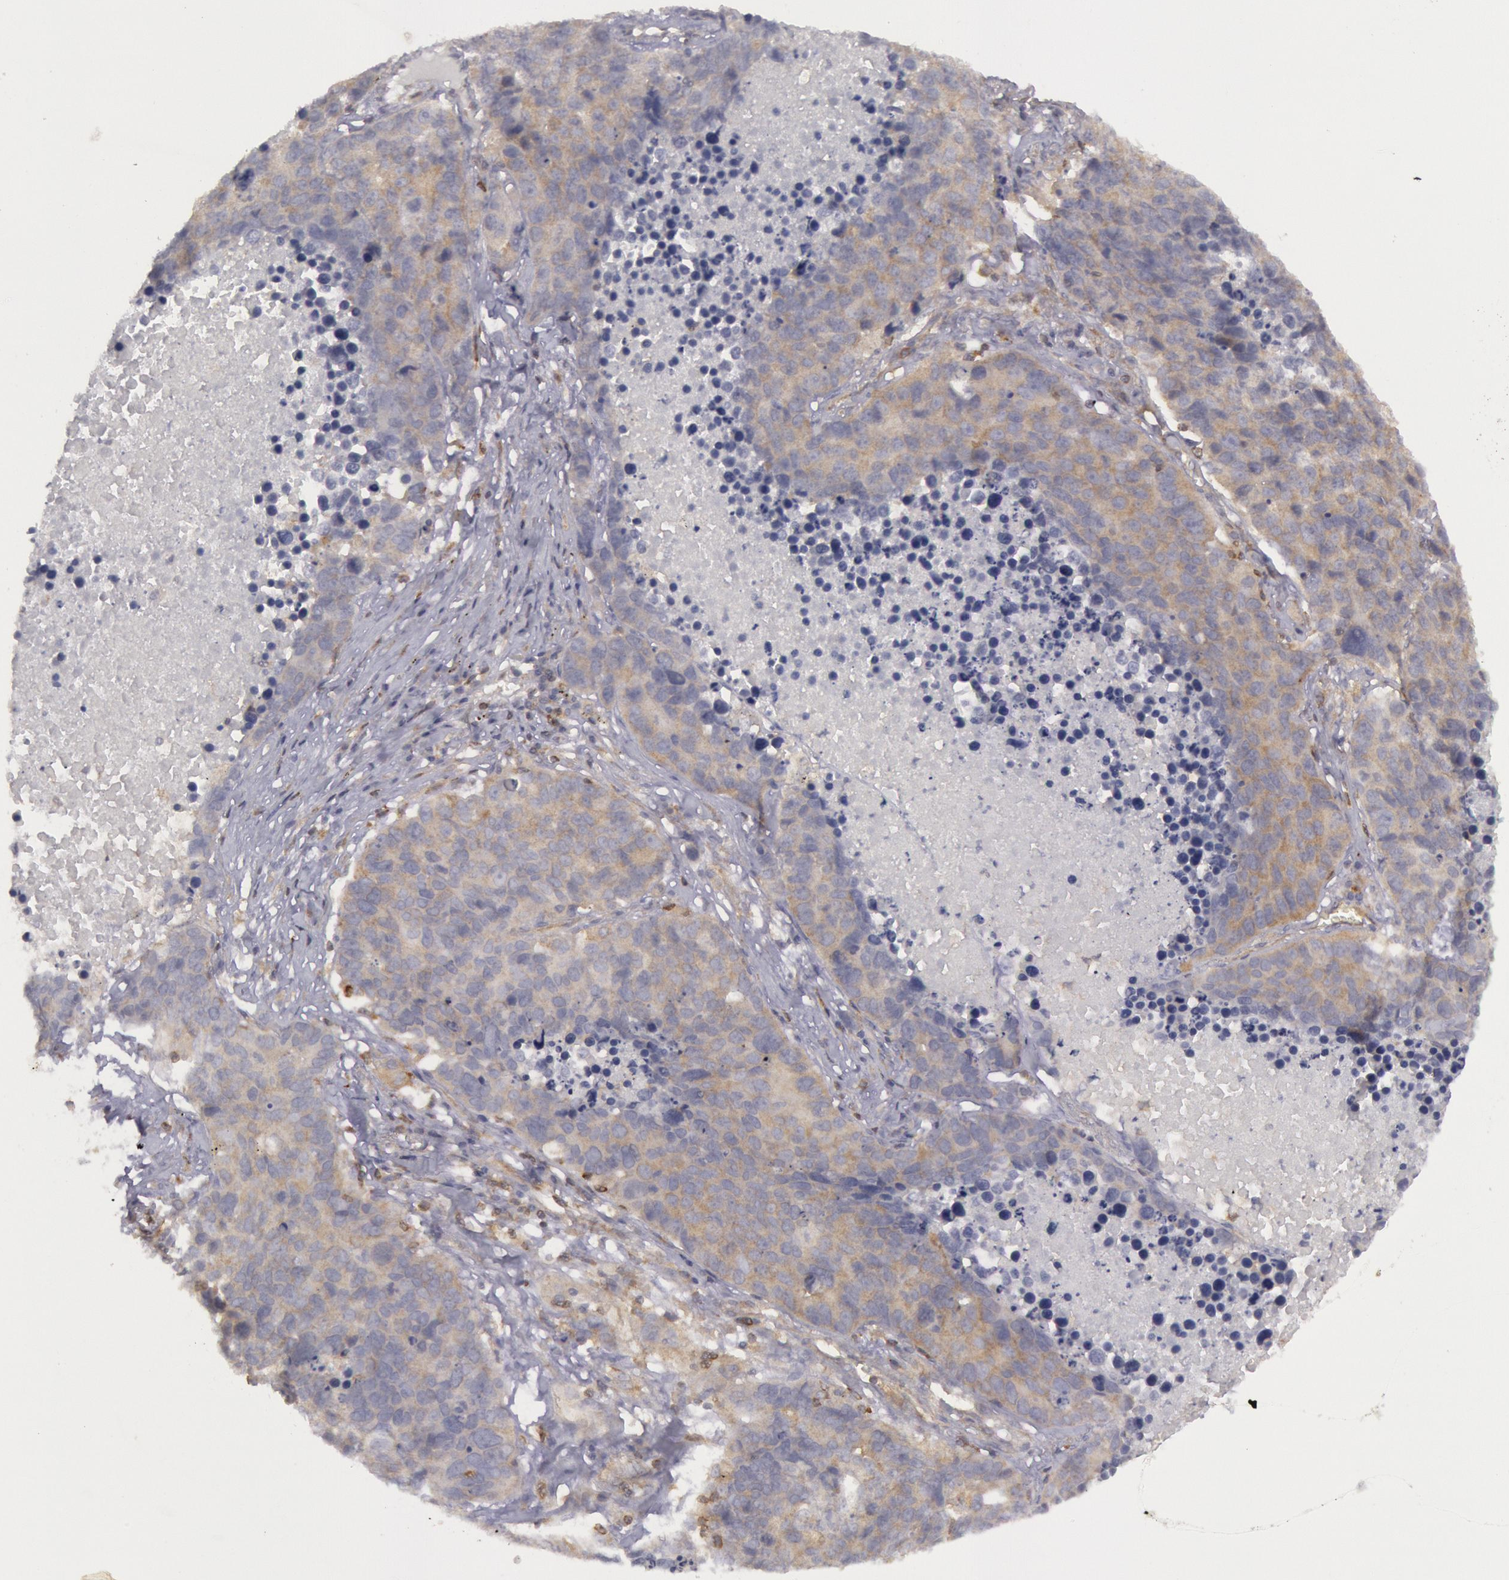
{"staining": {"intensity": "weak", "quantity": "25%-75%", "location": "cytoplasmic/membranous"}, "tissue": "lung cancer", "cell_type": "Tumor cells", "image_type": "cancer", "snomed": [{"axis": "morphology", "description": "Carcinoid, malignant, NOS"}, {"axis": "topography", "description": "Lung"}], "caption": "Lung cancer stained with a brown dye demonstrates weak cytoplasmic/membranous positive positivity in approximately 25%-75% of tumor cells.", "gene": "IKBKB", "patient": {"sex": "male", "age": 60}}